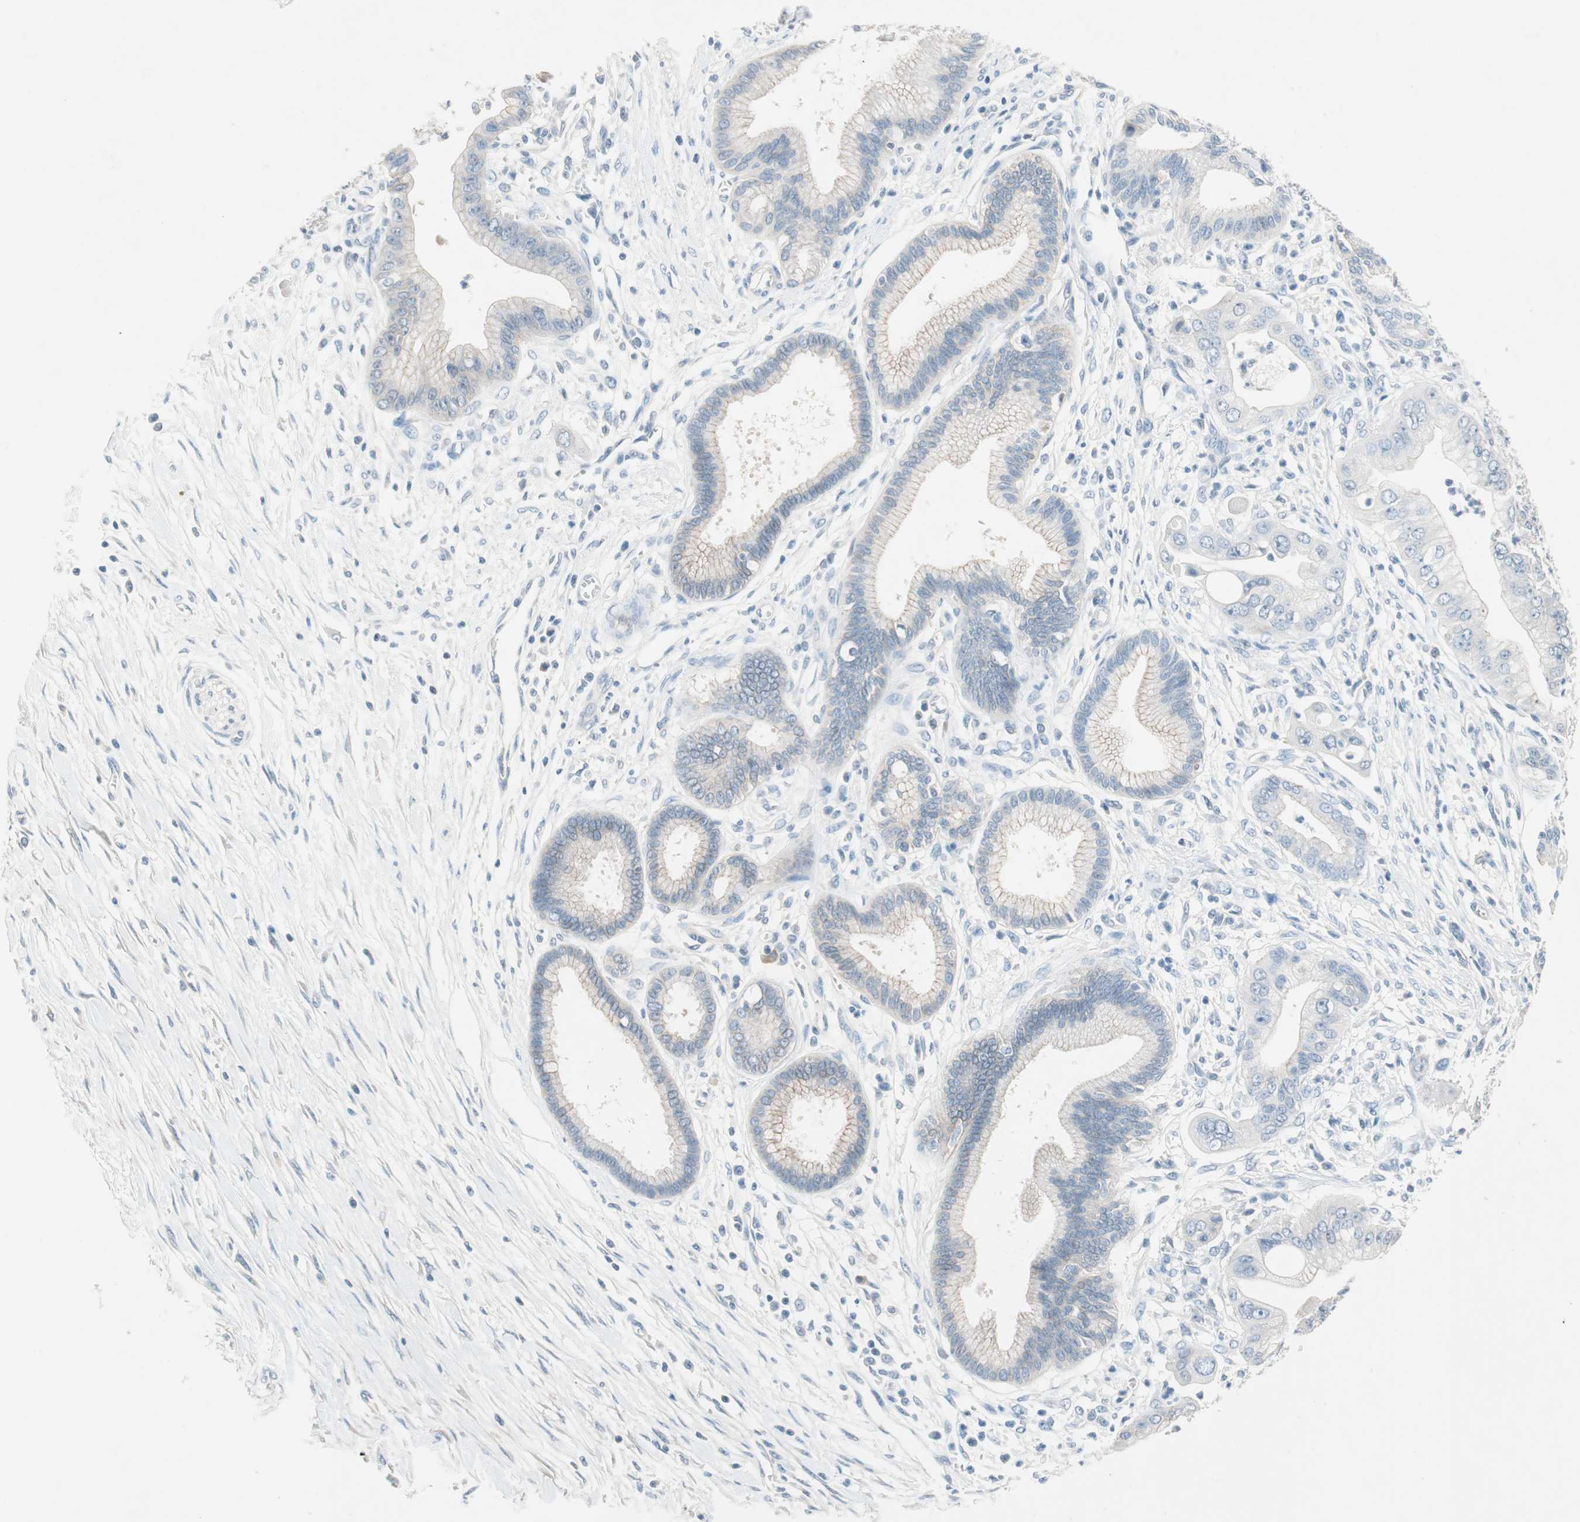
{"staining": {"intensity": "moderate", "quantity": "<25%", "location": "cytoplasmic/membranous"}, "tissue": "pancreatic cancer", "cell_type": "Tumor cells", "image_type": "cancer", "snomed": [{"axis": "morphology", "description": "Adenocarcinoma, NOS"}, {"axis": "topography", "description": "Pancreas"}], "caption": "Protein expression analysis of pancreatic cancer reveals moderate cytoplasmic/membranous expression in about <25% of tumor cells. (Brightfield microscopy of DAB IHC at high magnification).", "gene": "GLUL", "patient": {"sex": "male", "age": 59}}